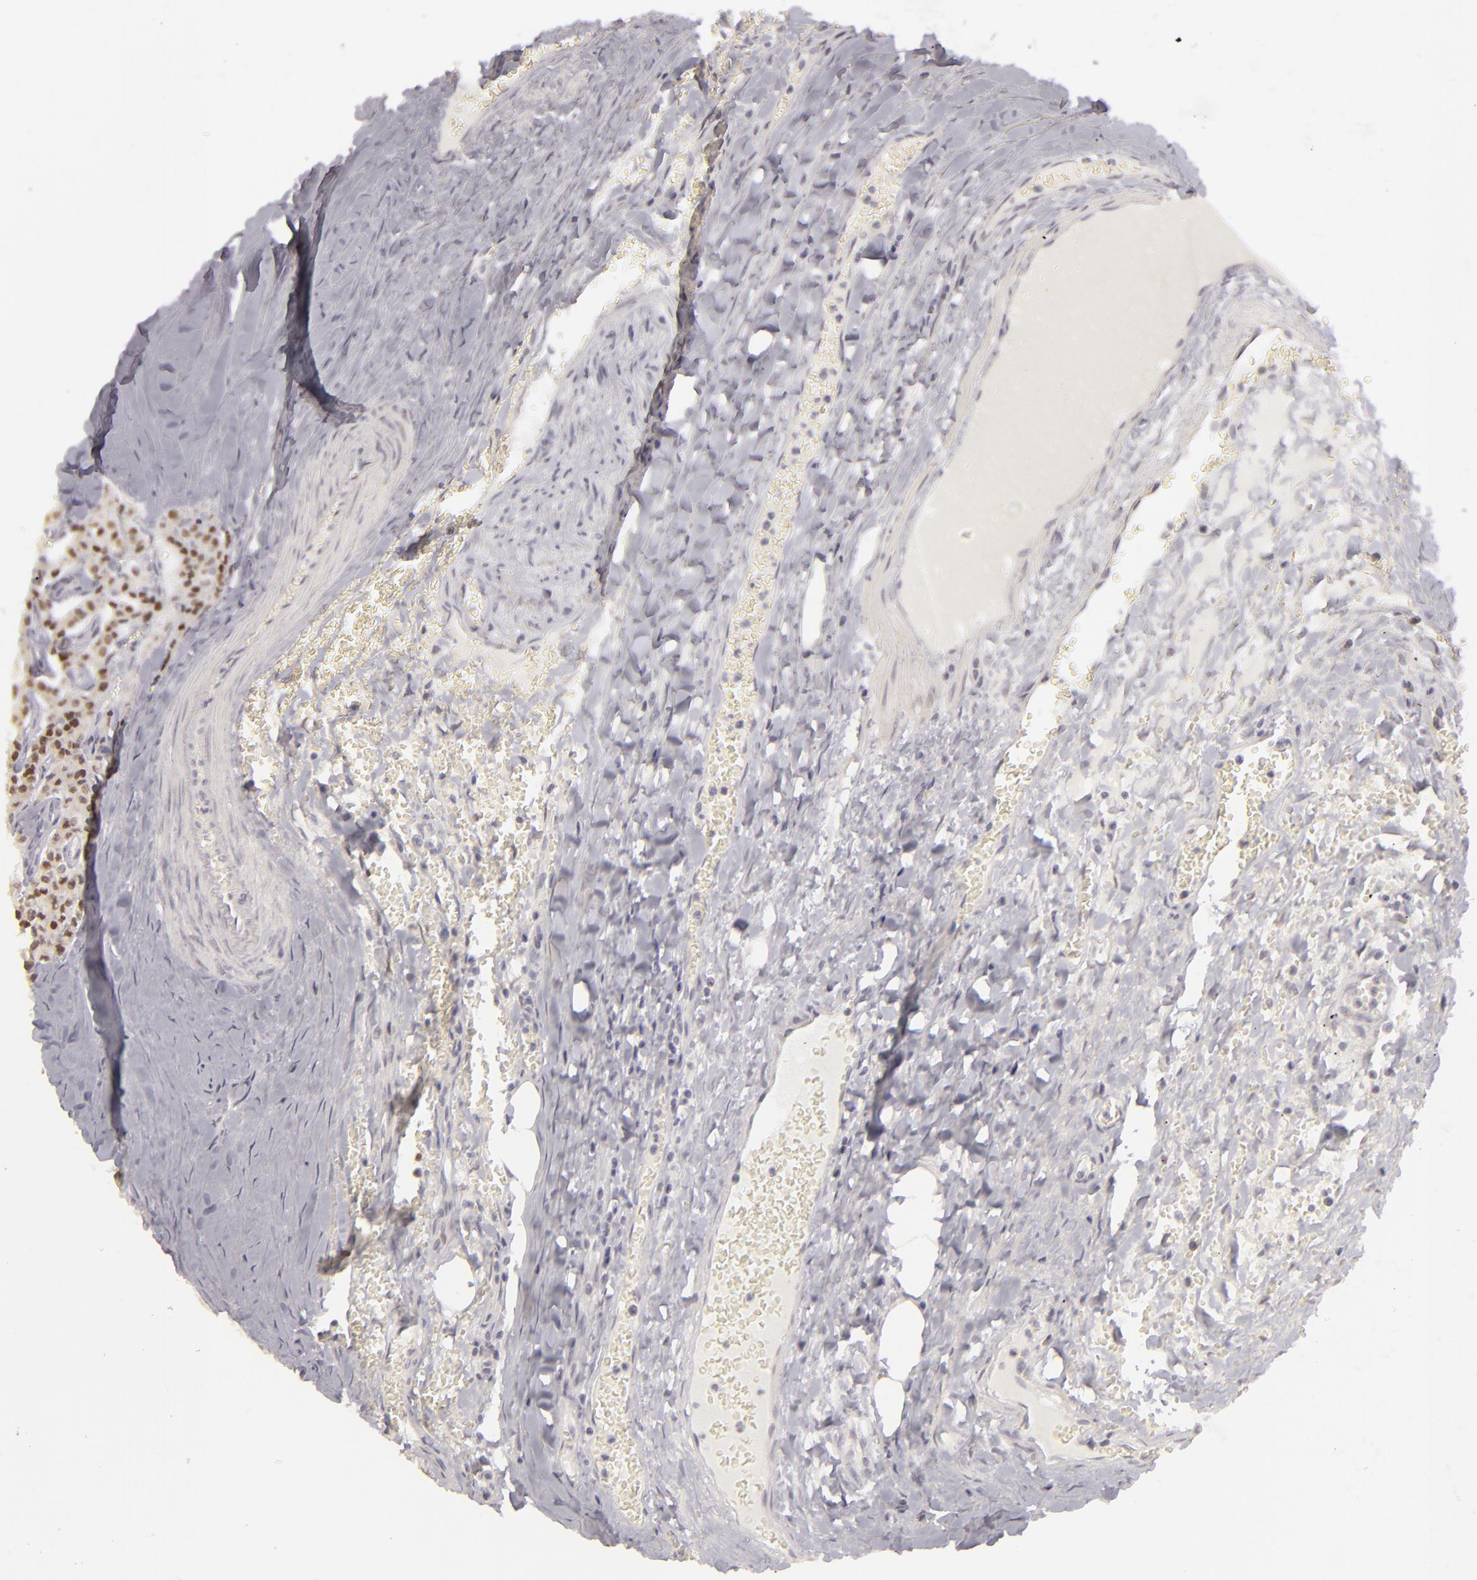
{"staining": {"intensity": "moderate", "quantity": "25%-75%", "location": "nuclear"}, "tissue": "carcinoid", "cell_type": "Tumor cells", "image_type": "cancer", "snomed": [{"axis": "morphology", "description": "Carcinoid, malignant, NOS"}, {"axis": "topography", "description": "Bronchus"}], "caption": "Carcinoid stained with DAB (3,3'-diaminobenzidine) immunohistochemistry shows medium levels of moderate nuclear positivity in approximately 25%-75% of tumor cells.", "gene": "SIX1", "patient": {"sex": "male", "age": 55}}